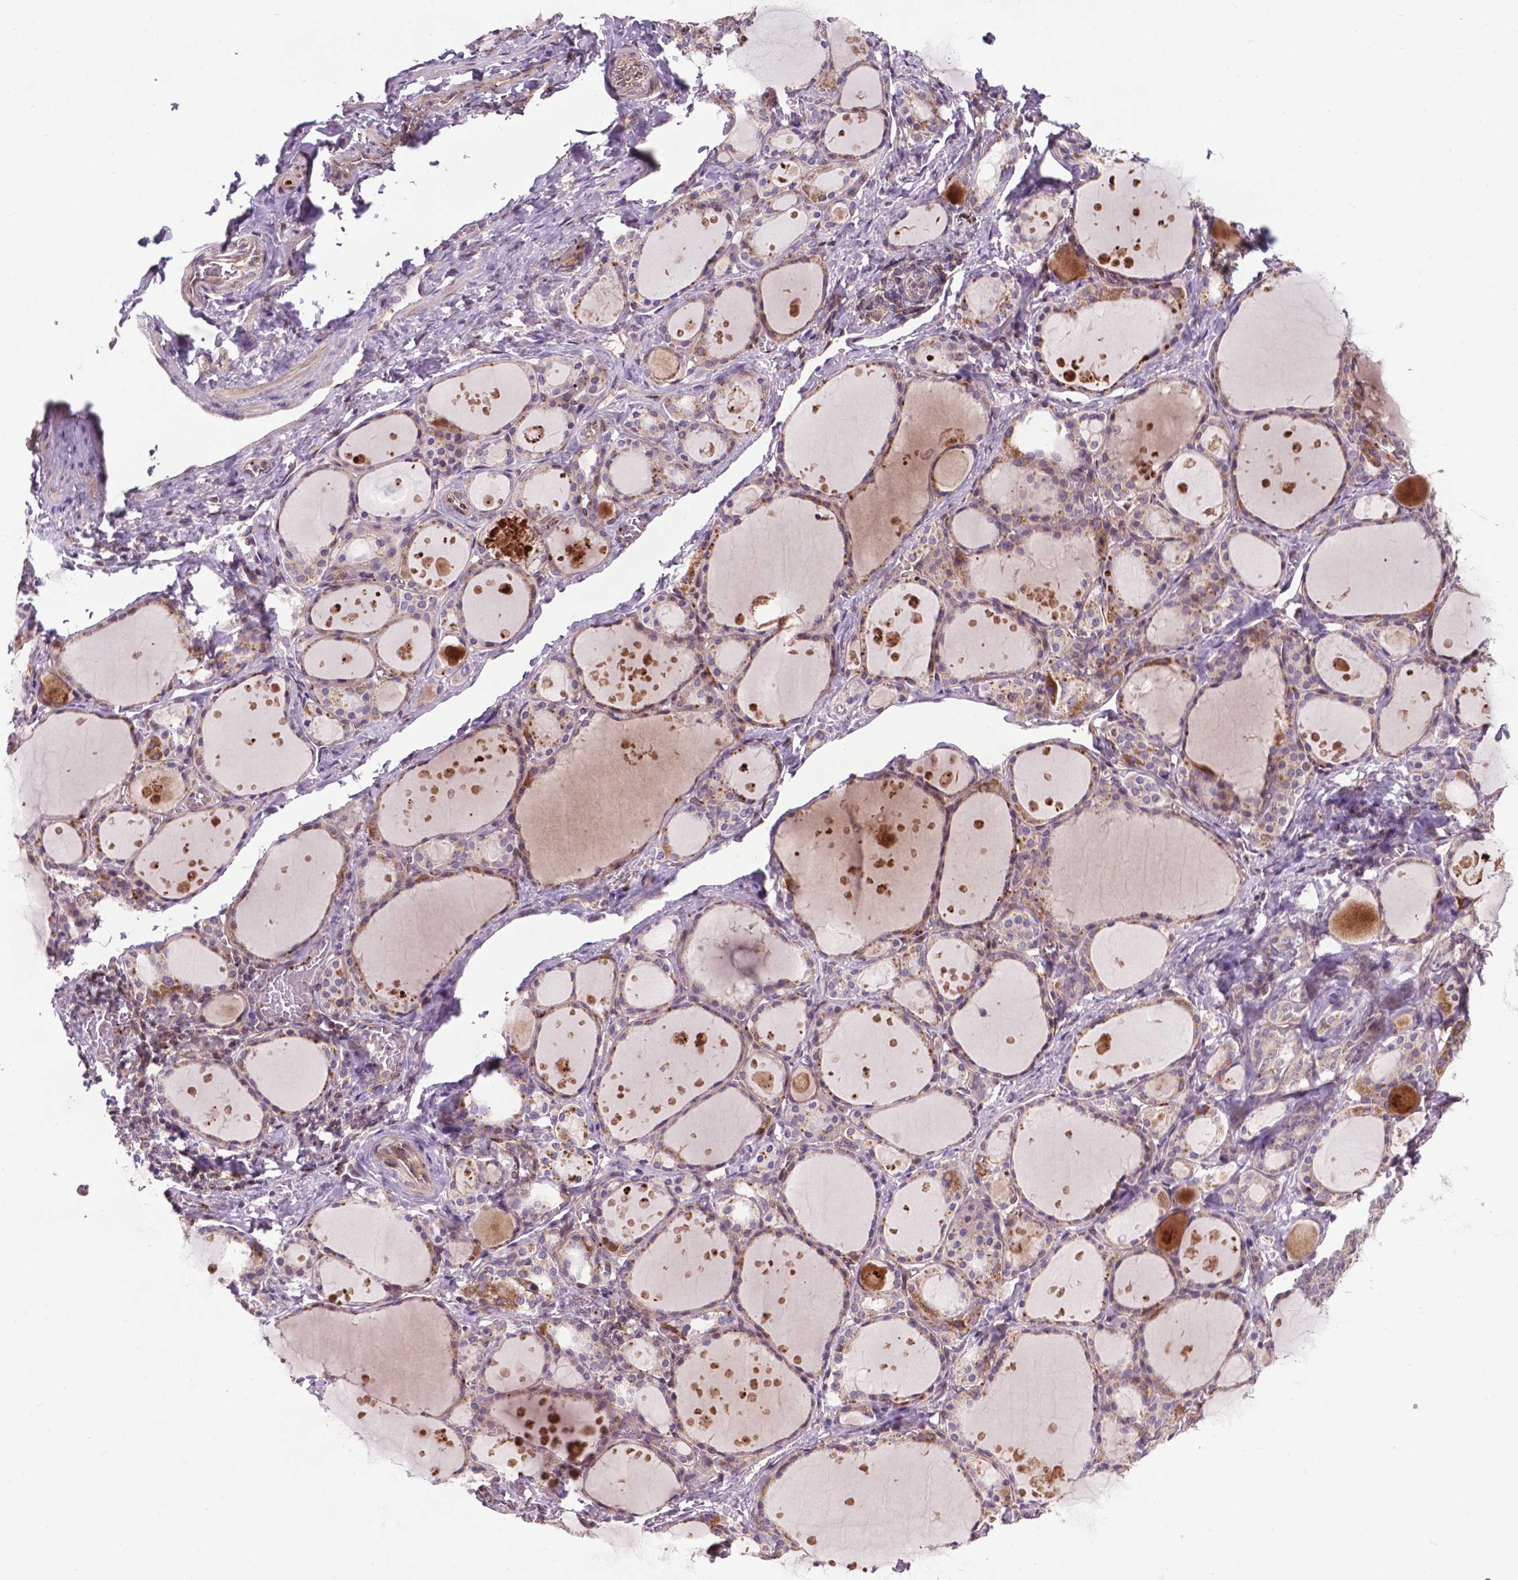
{"staining": {"intensity": "moderate", "quantity": "<25%", "location": "cytoplasmic/membranous"}, "tissue": "thyroid gland", "cell_type": "Glandular cells", "image_type": "normal", "snomed": [{"axis": "morphology", "description": "Normal tissue, NOS"}, {"axis": "topography", "description": "Thyroid gland"}], "caption": "Immunohistochemical staining of normal thyroid gland demonstrates moderate cytoplasmic/membranous protein expression in about <25% of glandular cells. The staining was performed using DAB to visualize the protein expression in brown, while the nuclei were stained in blue with hematoxylin (Magnification: 20x).", "gene": "SPNS2", "patient": {"sex": "male", "age": 68}}